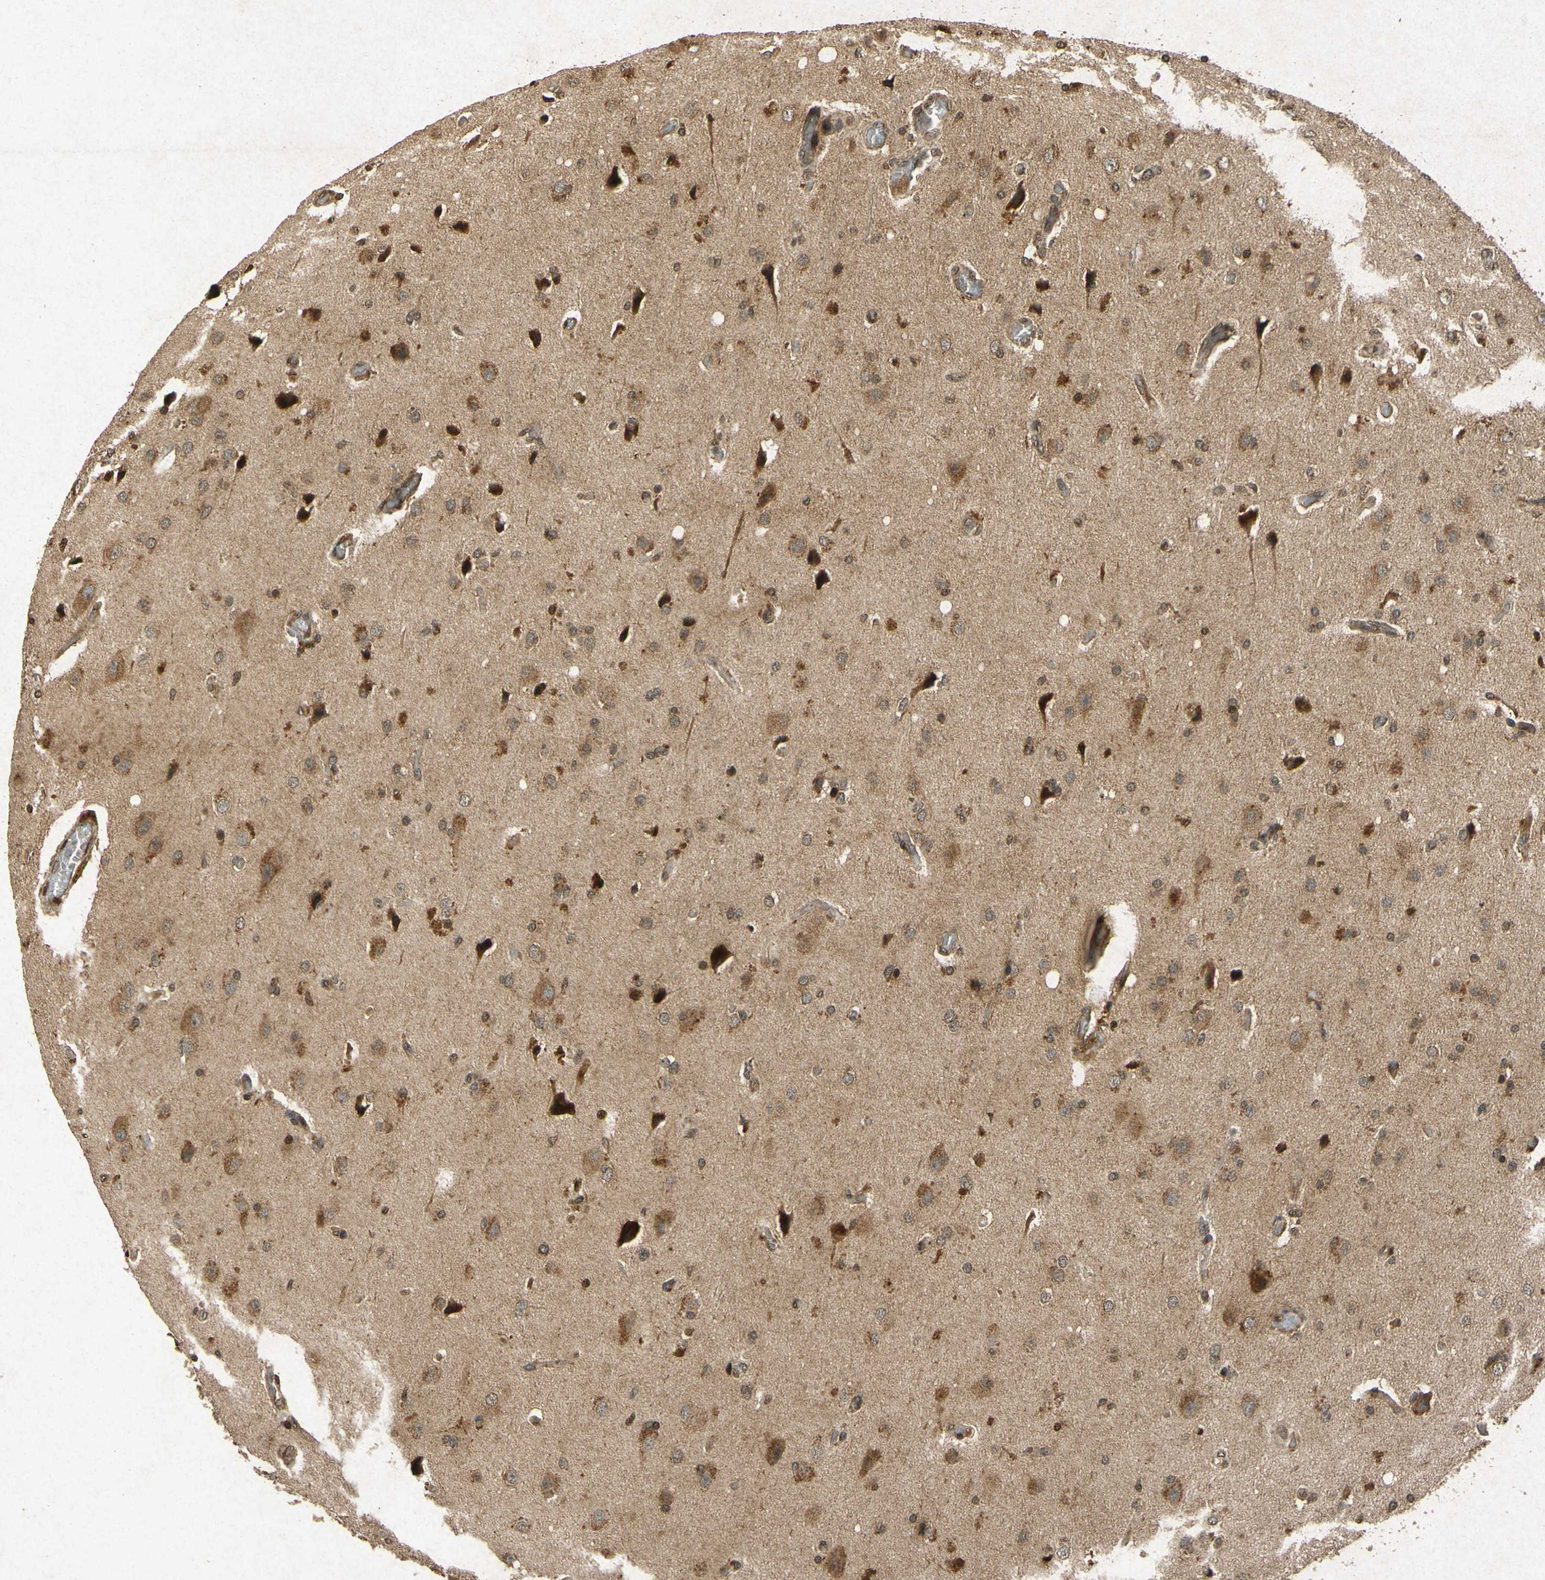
{"staining": {"intensity": "moderate", "quantity": ">75%", "location": "cytoplasmic/membranous,nuclear"}, "tissue": "glioma", "cell_type": "Tumor cells", "image_type": "cancer", "snomed": [{"axis": "morphology", "description": "Normal tissue, NOS"}, {"axis": "morphology", "description": "Glioma, malignant, High grade"}, {"axis": "topography", "description": "Cerebral cortex"}], "caption": "Human glioma stained with a protein marker exhibits moderate staining in tumor cells.", "gene": "ATP6V1H", "patient": {"sex": "male", "age": 77}}